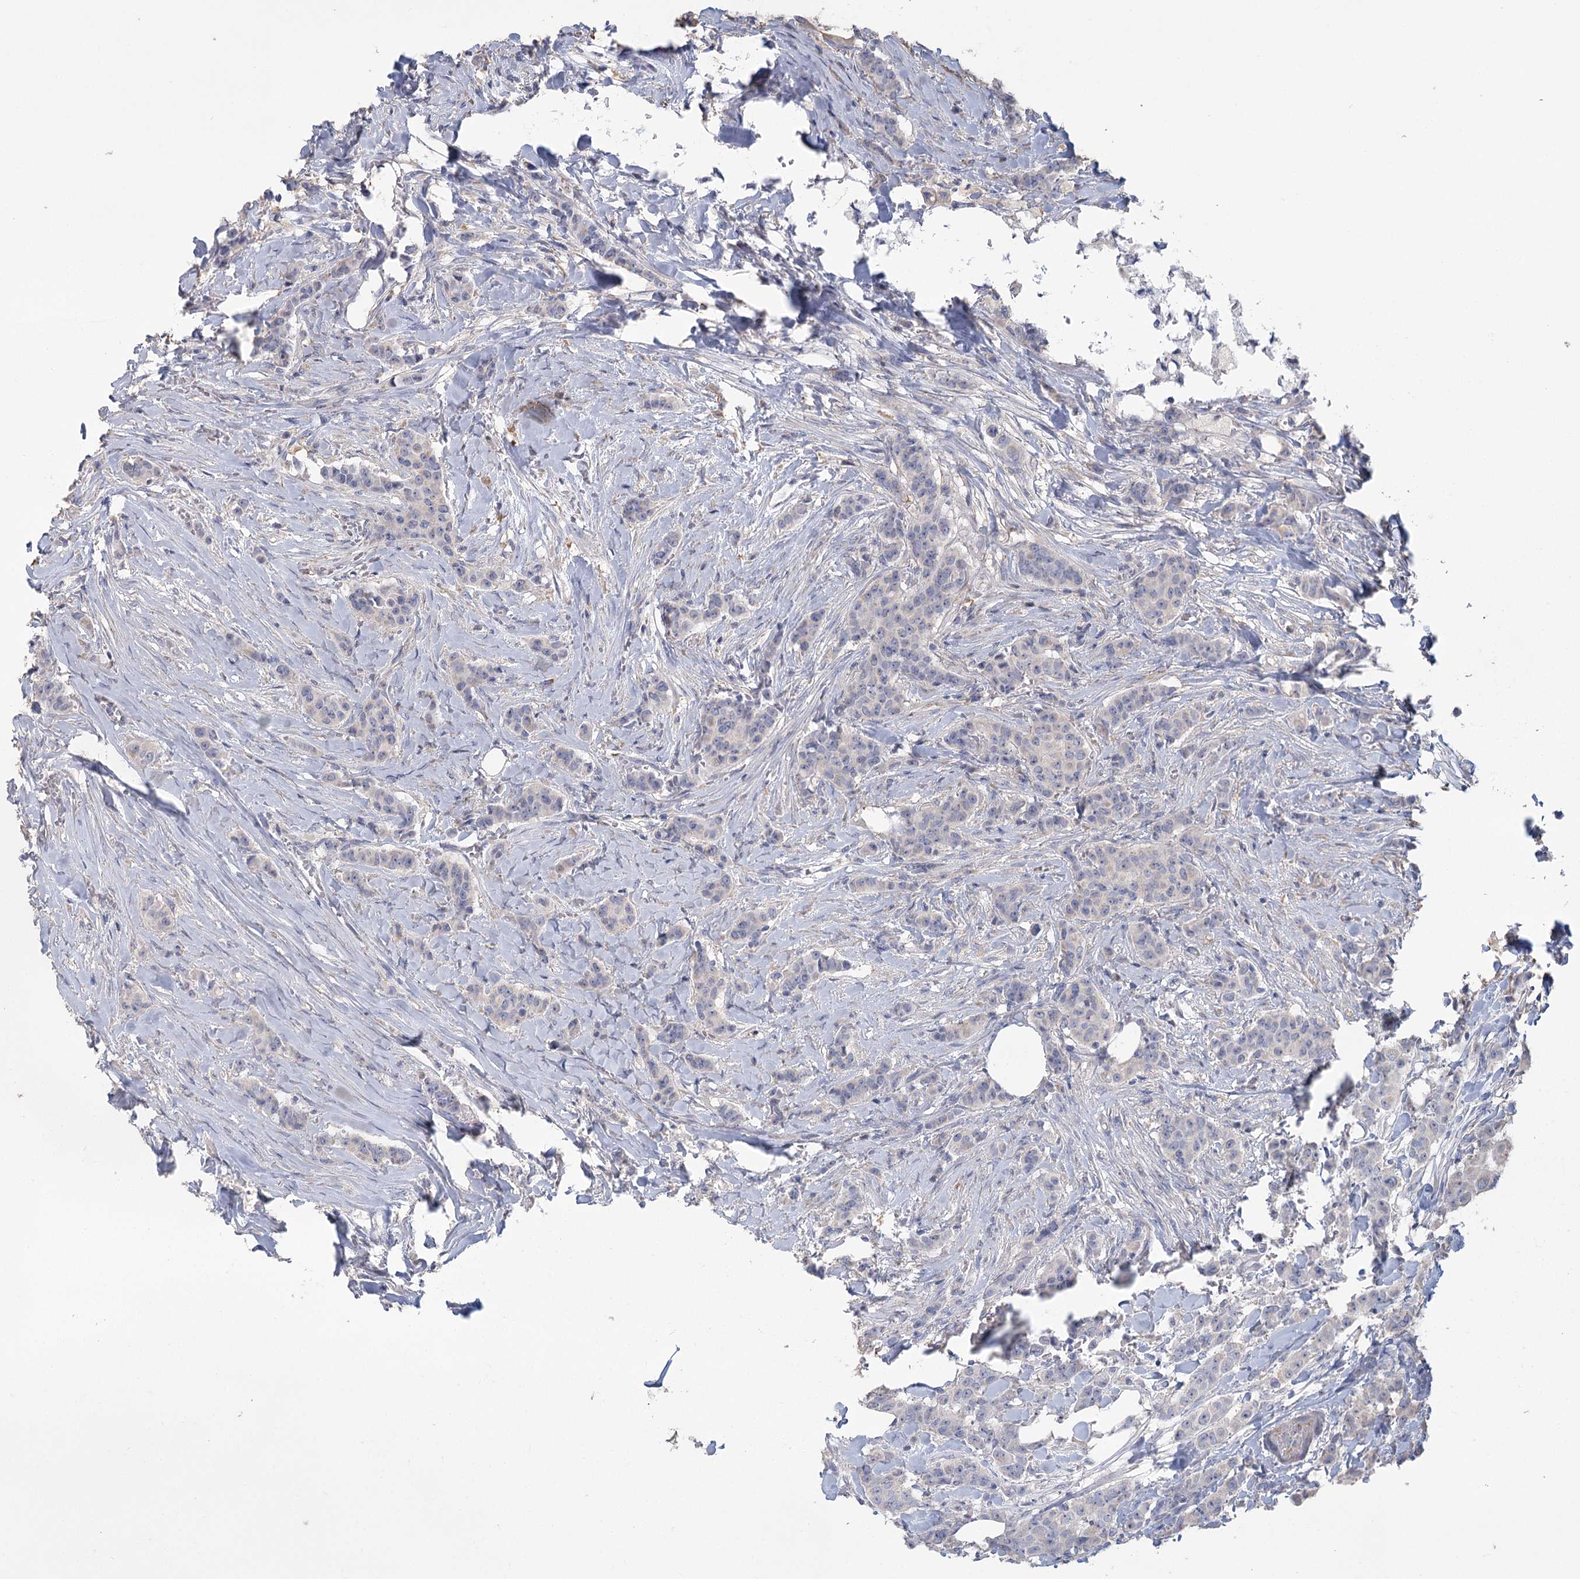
{"staining": {"intensity": "negative", "quantity": "none", "location": "none"}, "tissue": "breast cancer", "cell_type": "Tumor cells", "image_type": "cancer", "snomed": [{"axis": "morphology", "description": "Duct carcinoma"}, {"axis": "topography", "description": "Breast"}], "caption": "There is no significant expression in tumor cells of breast cancer (infiltrating ductal carcinoma). (Stains: DAB immunohistochemistry (IHC) with hematoxylin counter stain, Microscopy: brightfield microscopy at high magnification).", "gene": "CNTLN", "patient": {"sex": "female", "age": 40}}